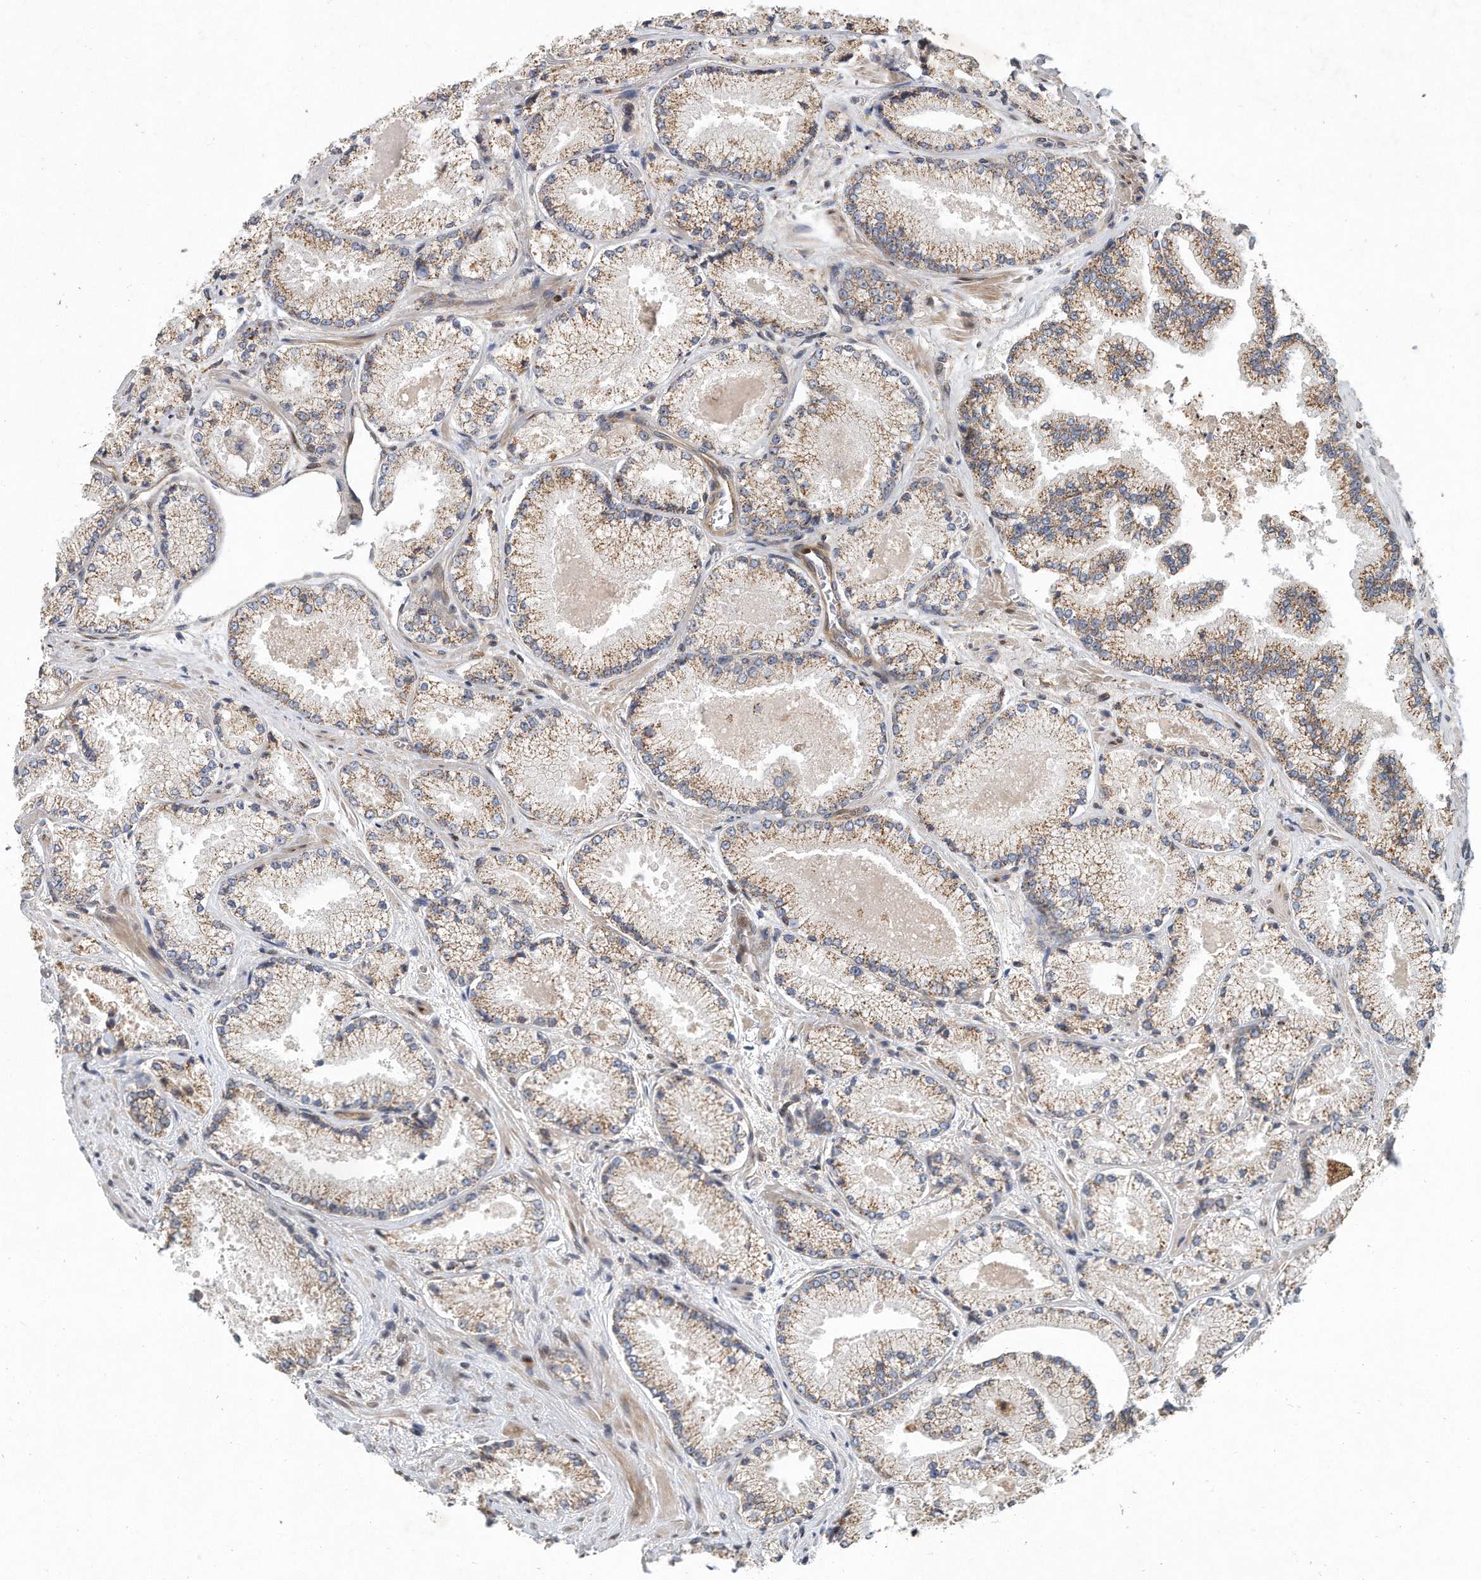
{"staining": {"intensity": "moderate", "quantity": ">75%", "location": "cytoplasmic/membranous"}, "tissue": "prostate cancer", "cell_type": "Tumor cells", "image_type": "cancer", "snomed": [{"axis": "morphology", "description": "Adenocarcinoma, High grade"}, {"axis": "topography", "description": "Prostate"}], "caption": "Human prostate cancer (high-grade adenocarcinoma) stained for a protein (brown) reveals moderate cytoplasmic/membranous positive positivity in approximately >75% of tumor cells.", "gene": "PCDH8", "patient": {"sex": "male", "age": 73}}